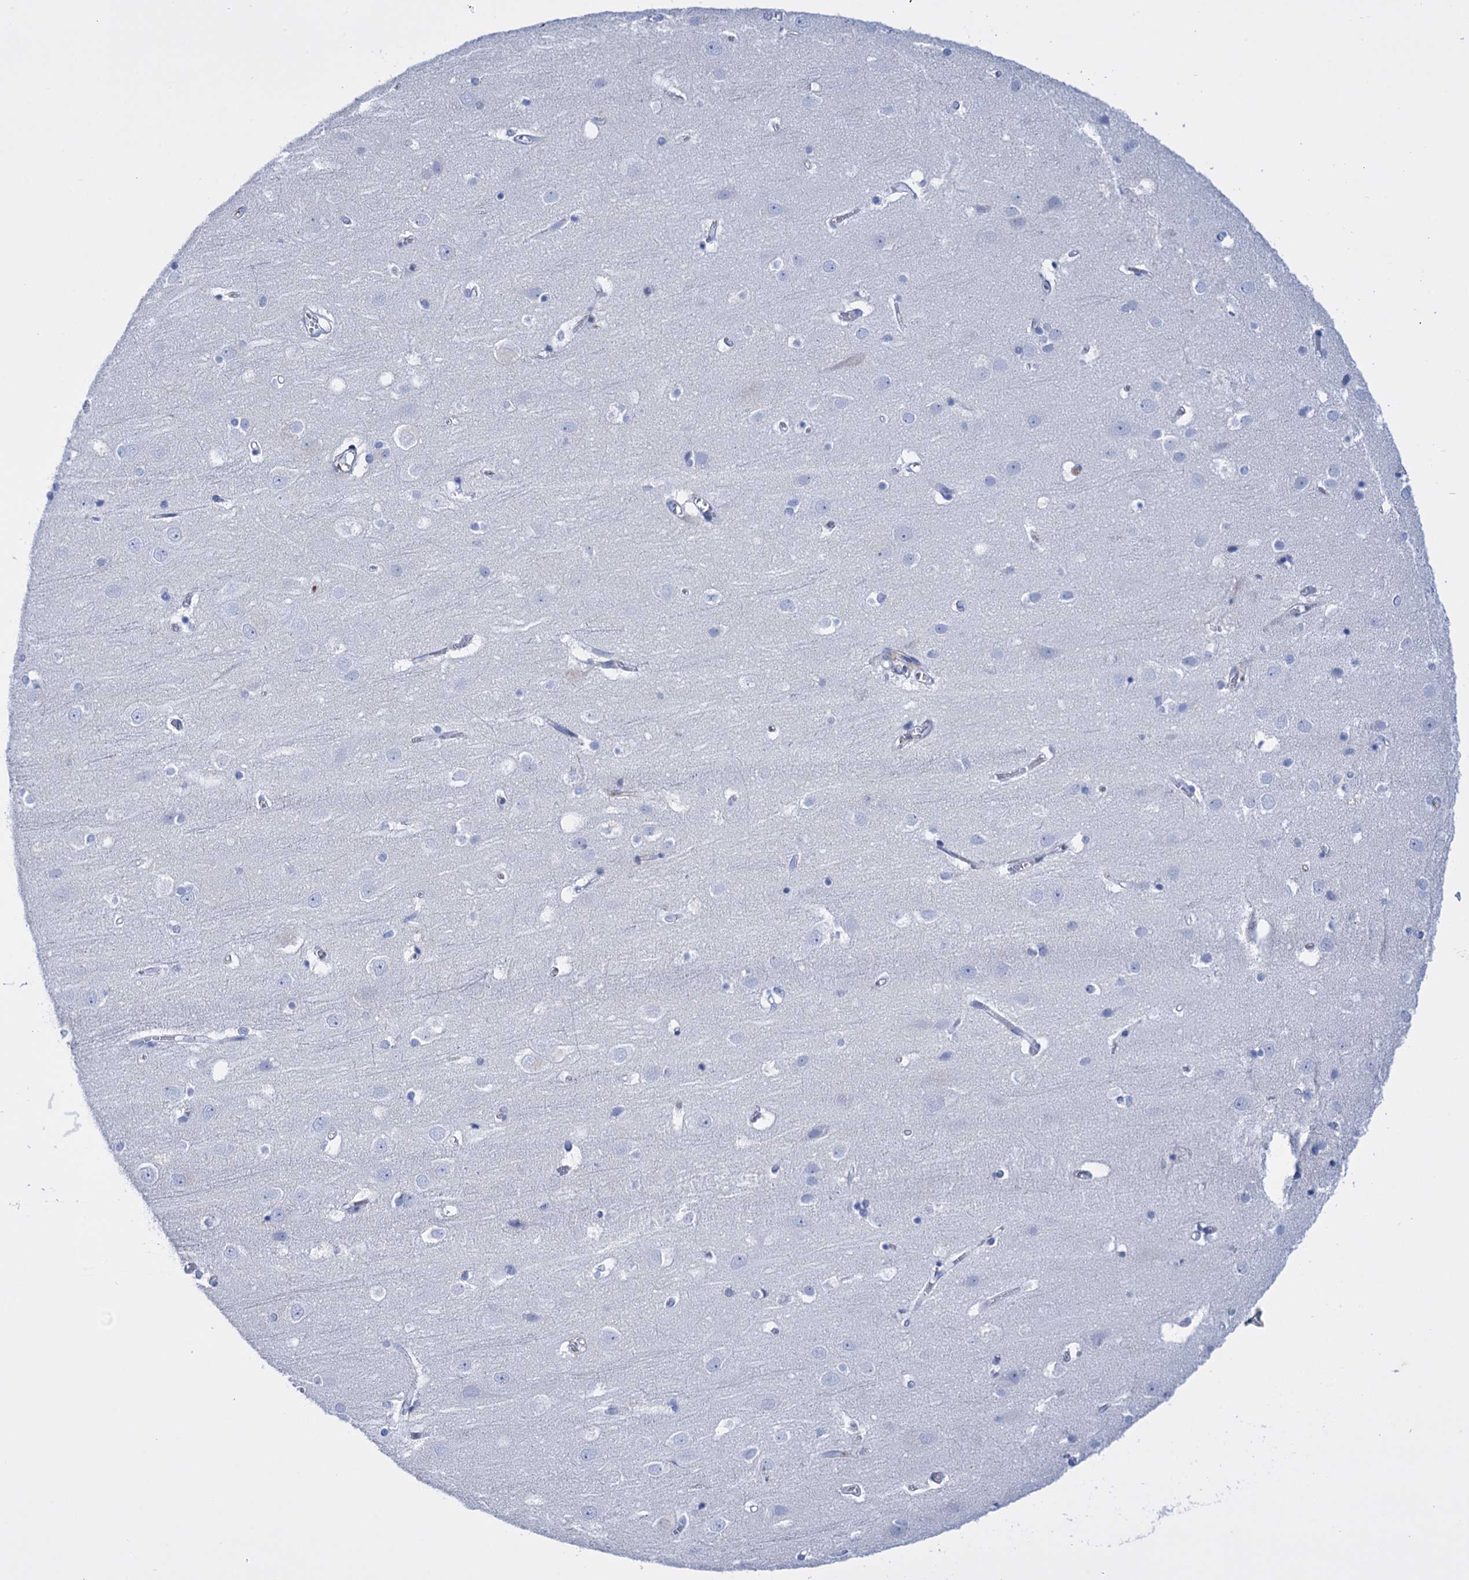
{"staining": {"intensity": "negative", "quantity": "none", "location": "none"}, "tissue": "cerebral cortex", "cell_type": "Endothelial cells", "image_type": "normal", "snomed": [{"axis": "morphology", "description": "Normal tissue, NOS"}, {"axis": "topography", "description": "Cerebral cortex"}], "caption": "Immunohistochemistry photomicrograph of benign cerebral cortex: cerebral cortex stained with DAB exhibits no significant protein expression in endothelial cells.", "gene": "FBXW12", "patient": {"sex": "male", "age": 54}}